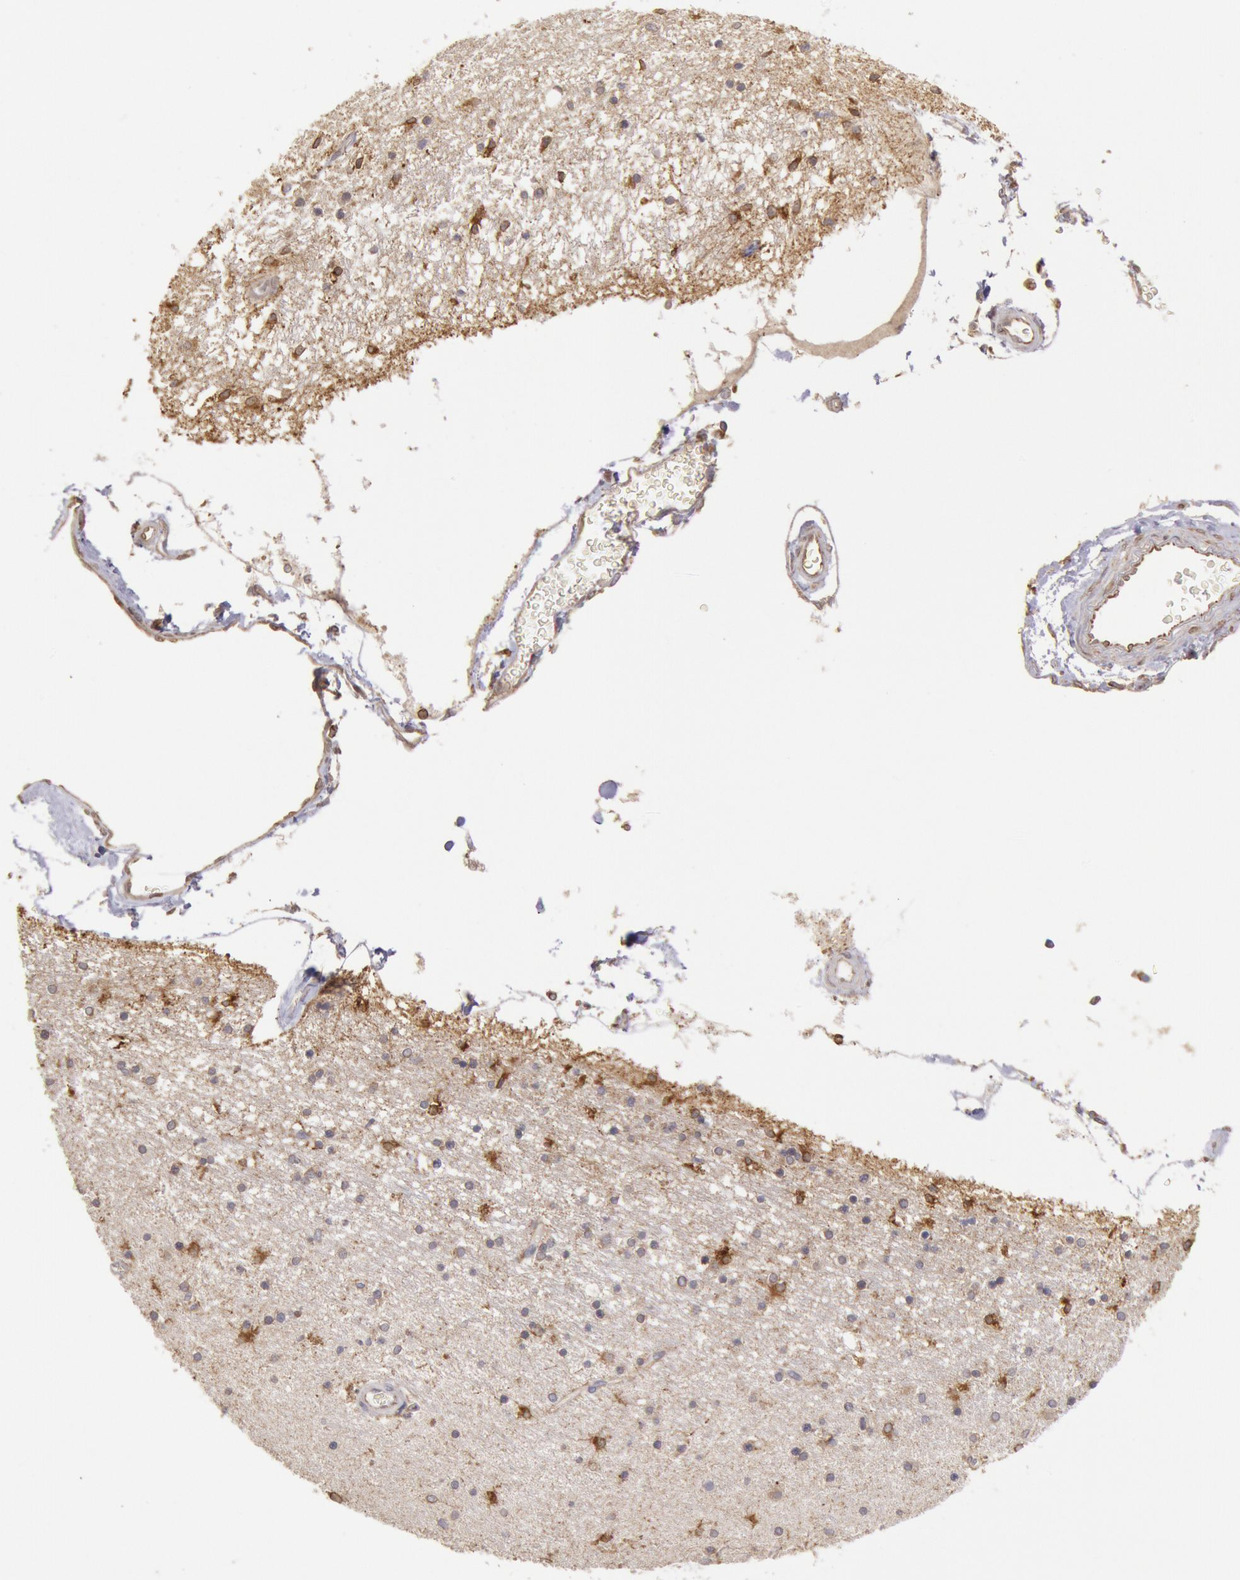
{"staining": {"intensity": "weak", "quantity": ">75%", "location": "cytoplasmic/membranous"}, "tissue": "hippocampus", "cell_type": "Glial cells", "image_type": "normal", "snomed": [{"axis": "morphology", "description": "Normal tissue, NOS"}, {"axis": "topography", "description": "Hippocampus"}], "caption": "Protein expression analysis of normal hippocampus demonstrates weak cytoplasmic/membranous expression in about >75% of glial cells.", "gene": "COMT", "patient": {"sex": "female", "age": 54}}